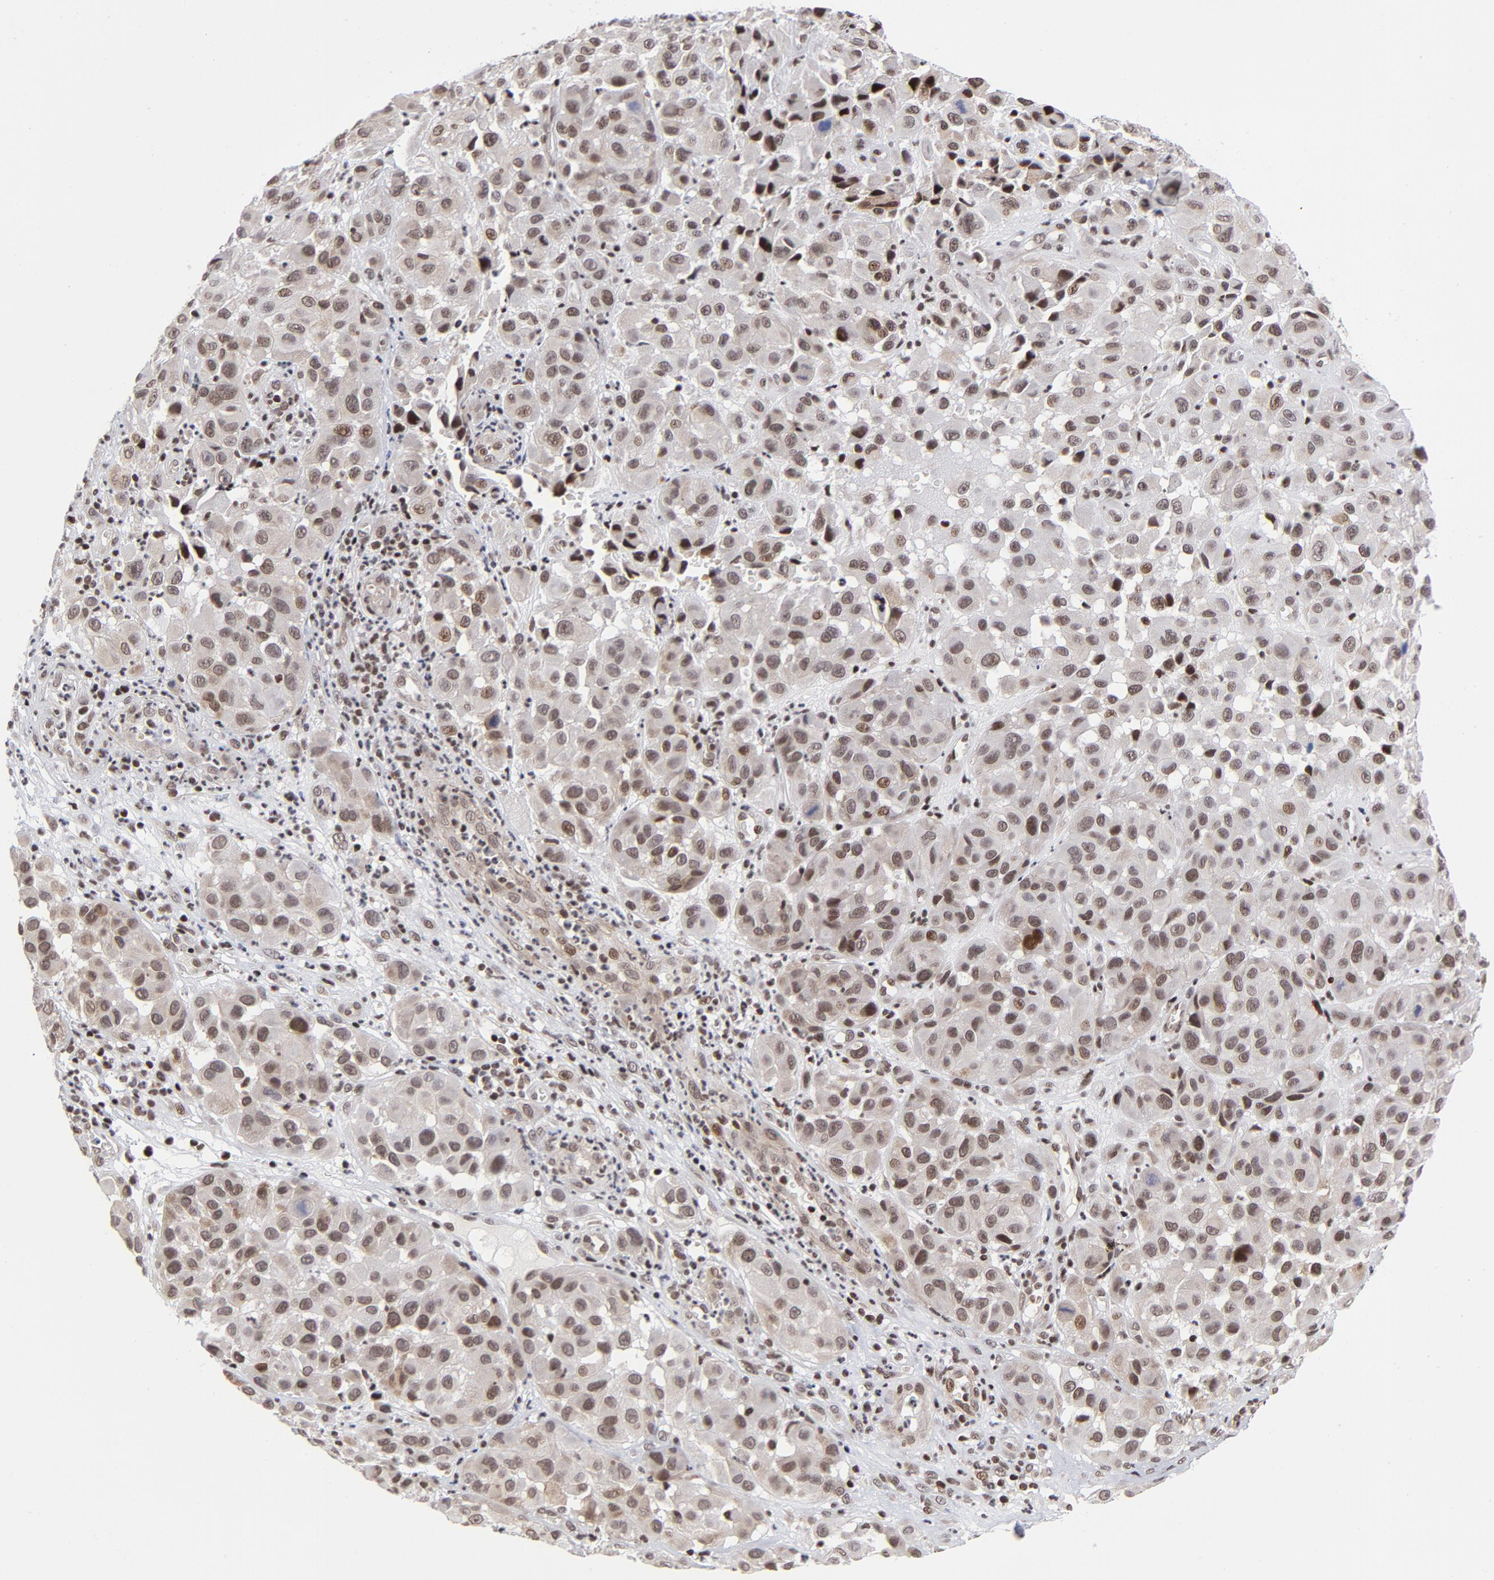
{"staining": {"intensity": "strong", "quantity": ">75%", "location": "nuclear"}, "tissue": "melanoma", "cell_type": "Tumor cells", "image_type": "cancer", "snomed": [{"axis": "morphology", "description": "Malignant melanoma, NOS"}, {"axis": "topography", "description": "Skin"}], "caption": "Strong nuclear protein staining is present in approximately >75% of tumor cells in malignant melanoma. (DAB IHC with brightfield microscopy, high magnification).", "gene": "CTCF", "patient": {"sex": "female", "age": 21}}